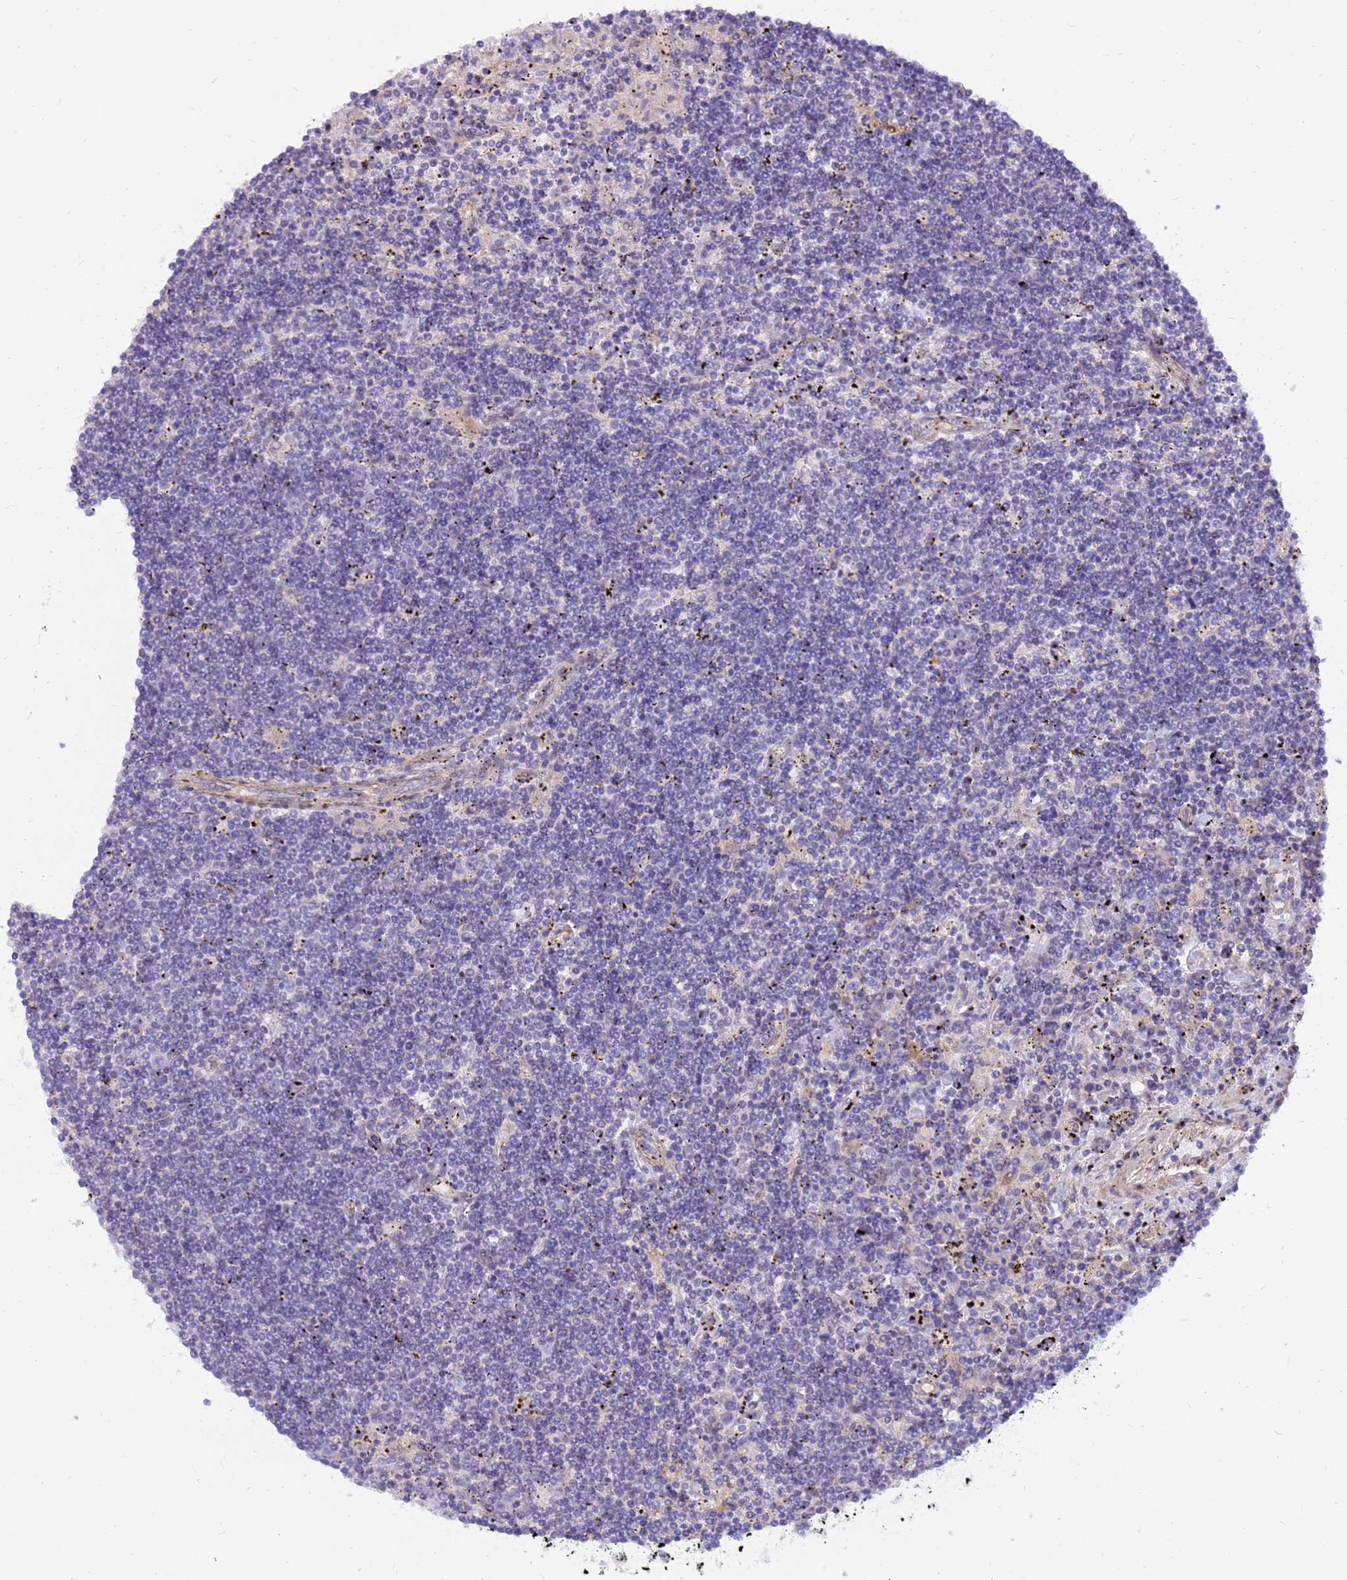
{"staining": {"intensity": "negative", "quantity": "none", "location": "none"}, "tissue": "lymphoma", "cell_type": "Tumor cells", "image_type": "cancer", "snomed": [{"axis": "morphology", "description": "Malignant lymphoma, non-Hodgkin's type, Low grade"}, {"axis": "topography", "description": "Spleen"}], "caption": "The IHC photomicrograph has no significant positivity in tumor cells of lymphoma tissue.", "gene": "CRHBP", "patient": {"sex": "male", "age": 76}}